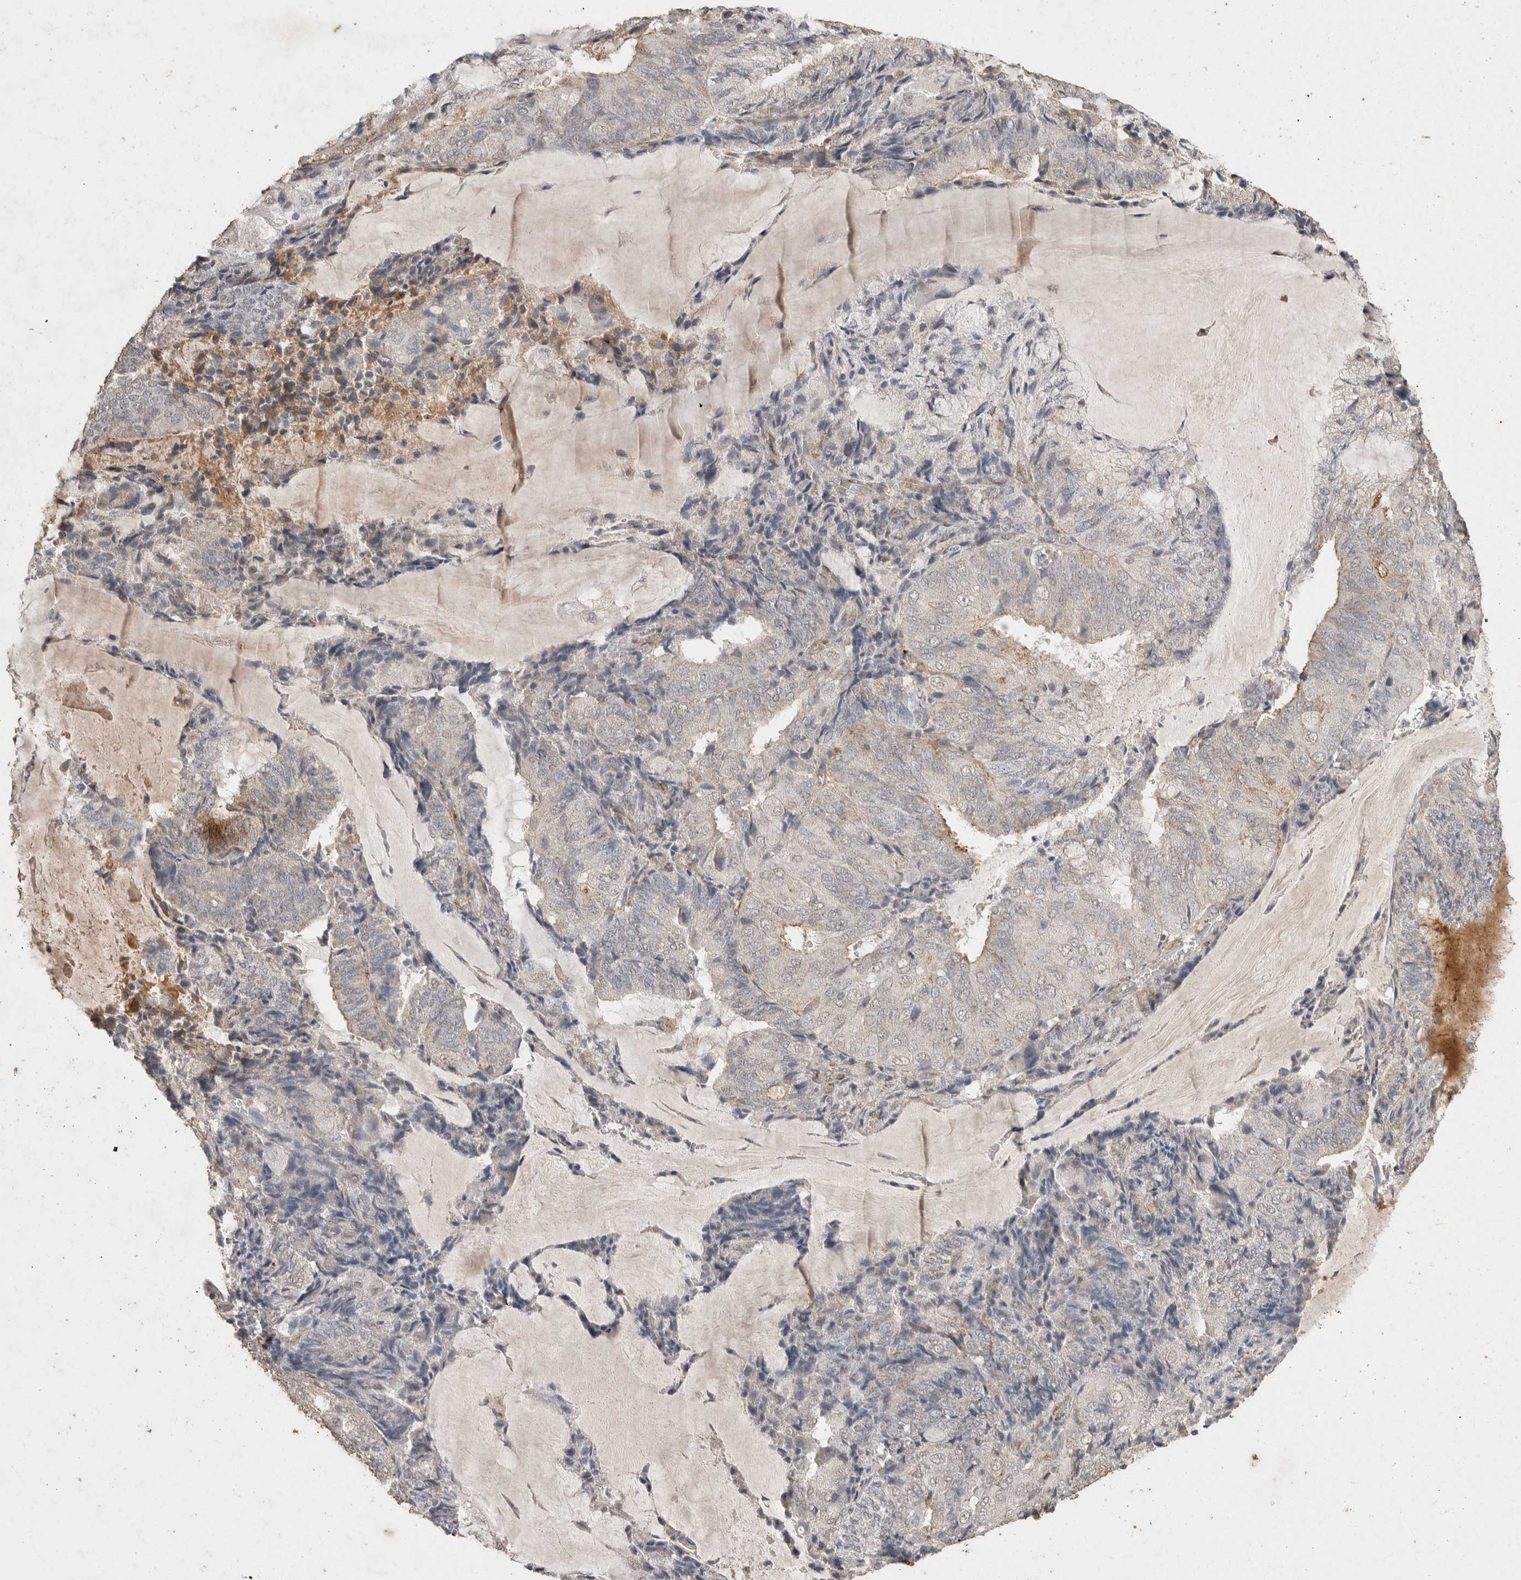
{"staining": {"intensity": "negative", "quantity": "none", "location": "none"}, "tissue": "endometrial cancer", "cell_type": "Tumor cells", "image_type": "cancer", "snomed": [{"axis": "morphology", "description": "Adenocarcinoma, NOS"}, {"axis": "topography", "description": "Endometrium"}], "caption": "Adenocarcinoma (endometrial) was stained to show a protein in brown. There is no significant expression in tumor cells.", "gene": "C1QTNF5", "patient": {"sex": "female", "age": 81}}